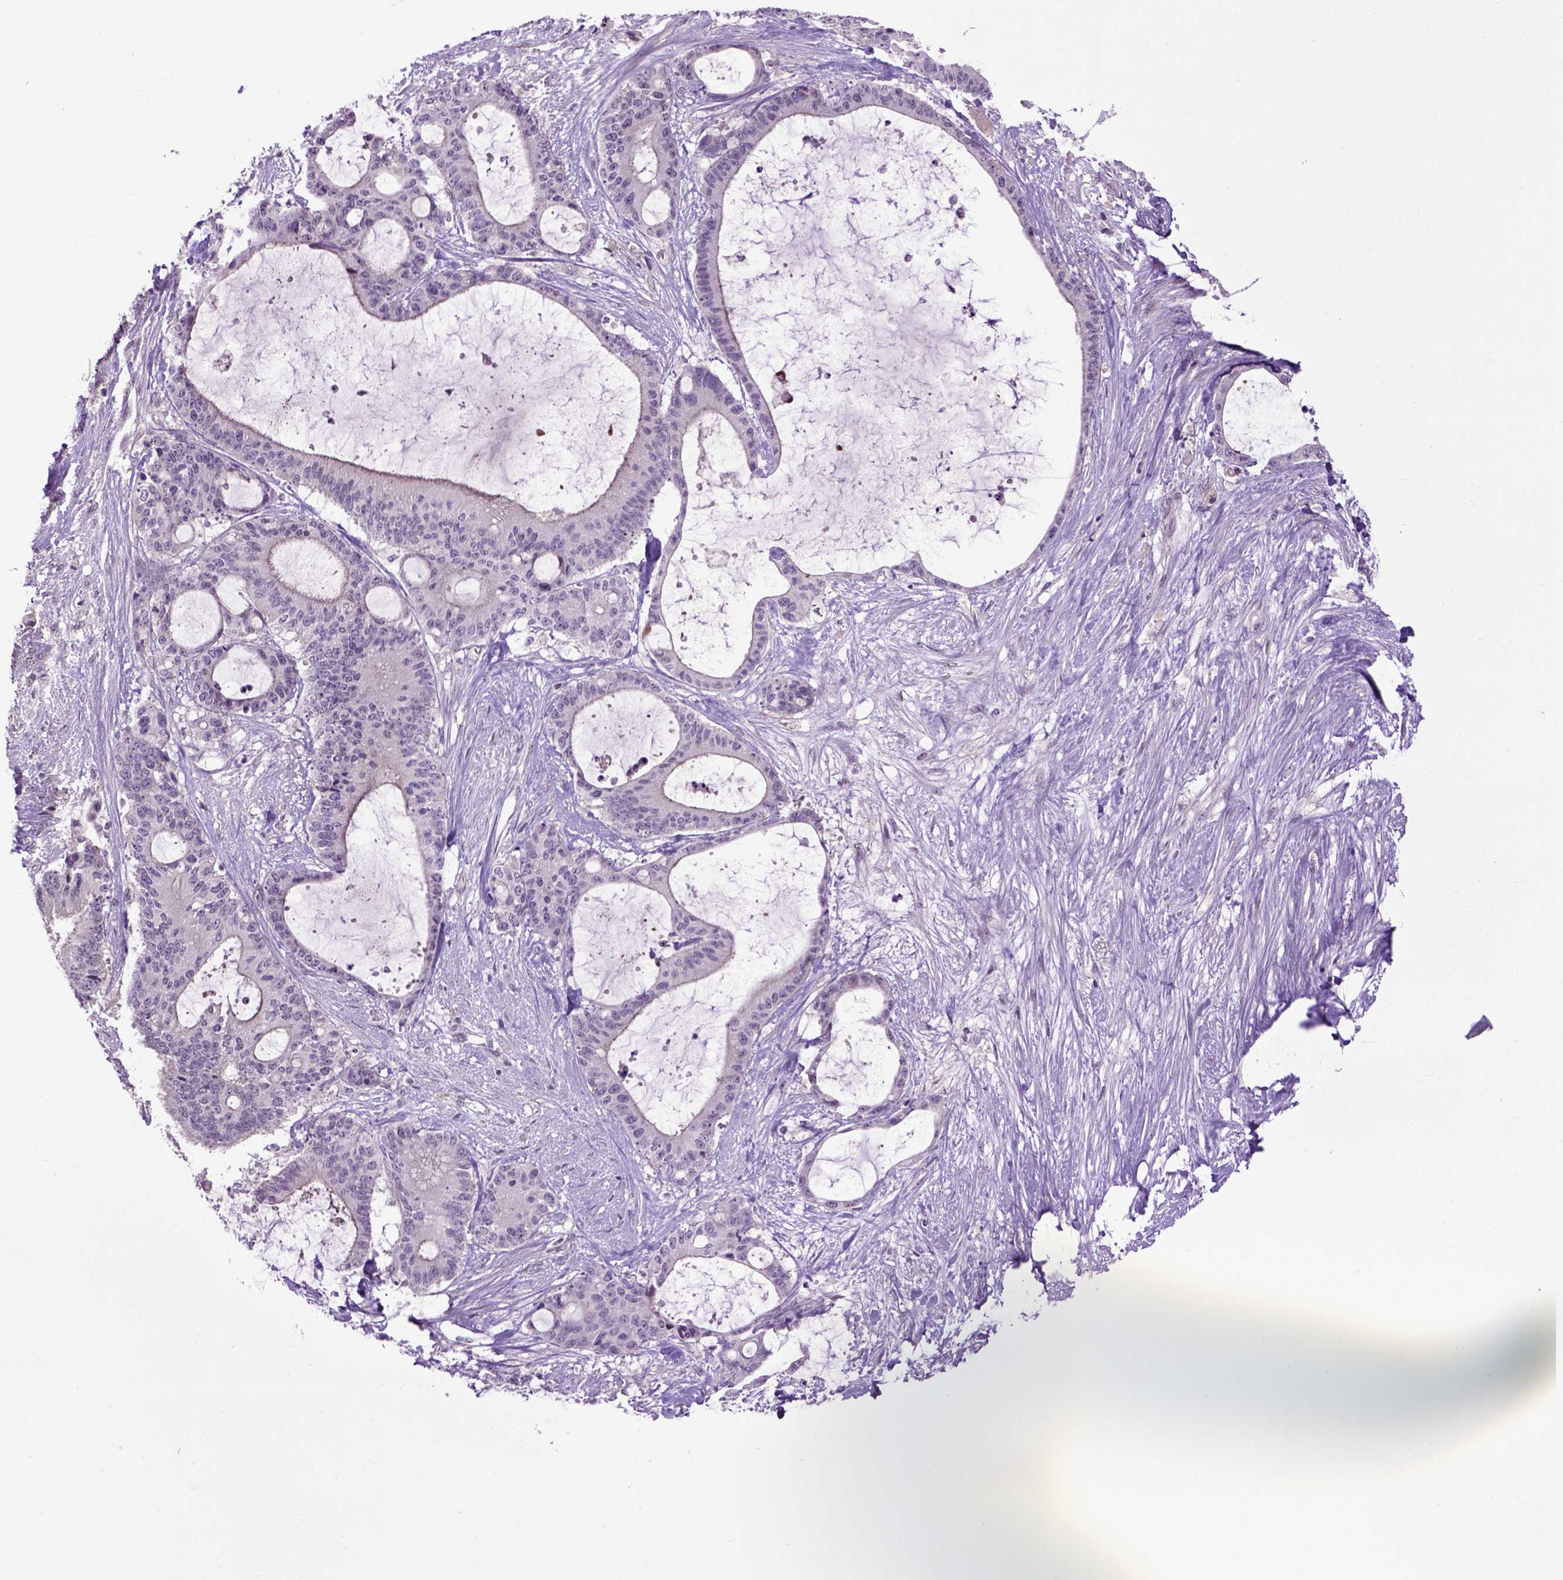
{"staining": {"intensity": "negative", "quantity": "none", "location": "none"}, "tissue": "liver cancer", "cell_type": "Tumor cells", "image_type": "cancer", "snomed": [{"axis": "morphology", "description": "Normal tissue, NOS"}, {"axis": "morphology", "description": "Cholangiocarcinoma"}, {"axis": "topography", "description": "Liver"}, {"axis": "topography", "description": "Peripheral nerve tissue"}], "caption": "An immunohistochemistry image of liver cholangiocarcinoma is shown. There is no staining in tumor cells of liver cholangiocarcinoma.", "gene": "EMILIN3", "patient": {"sex": "female", "age": 73}}